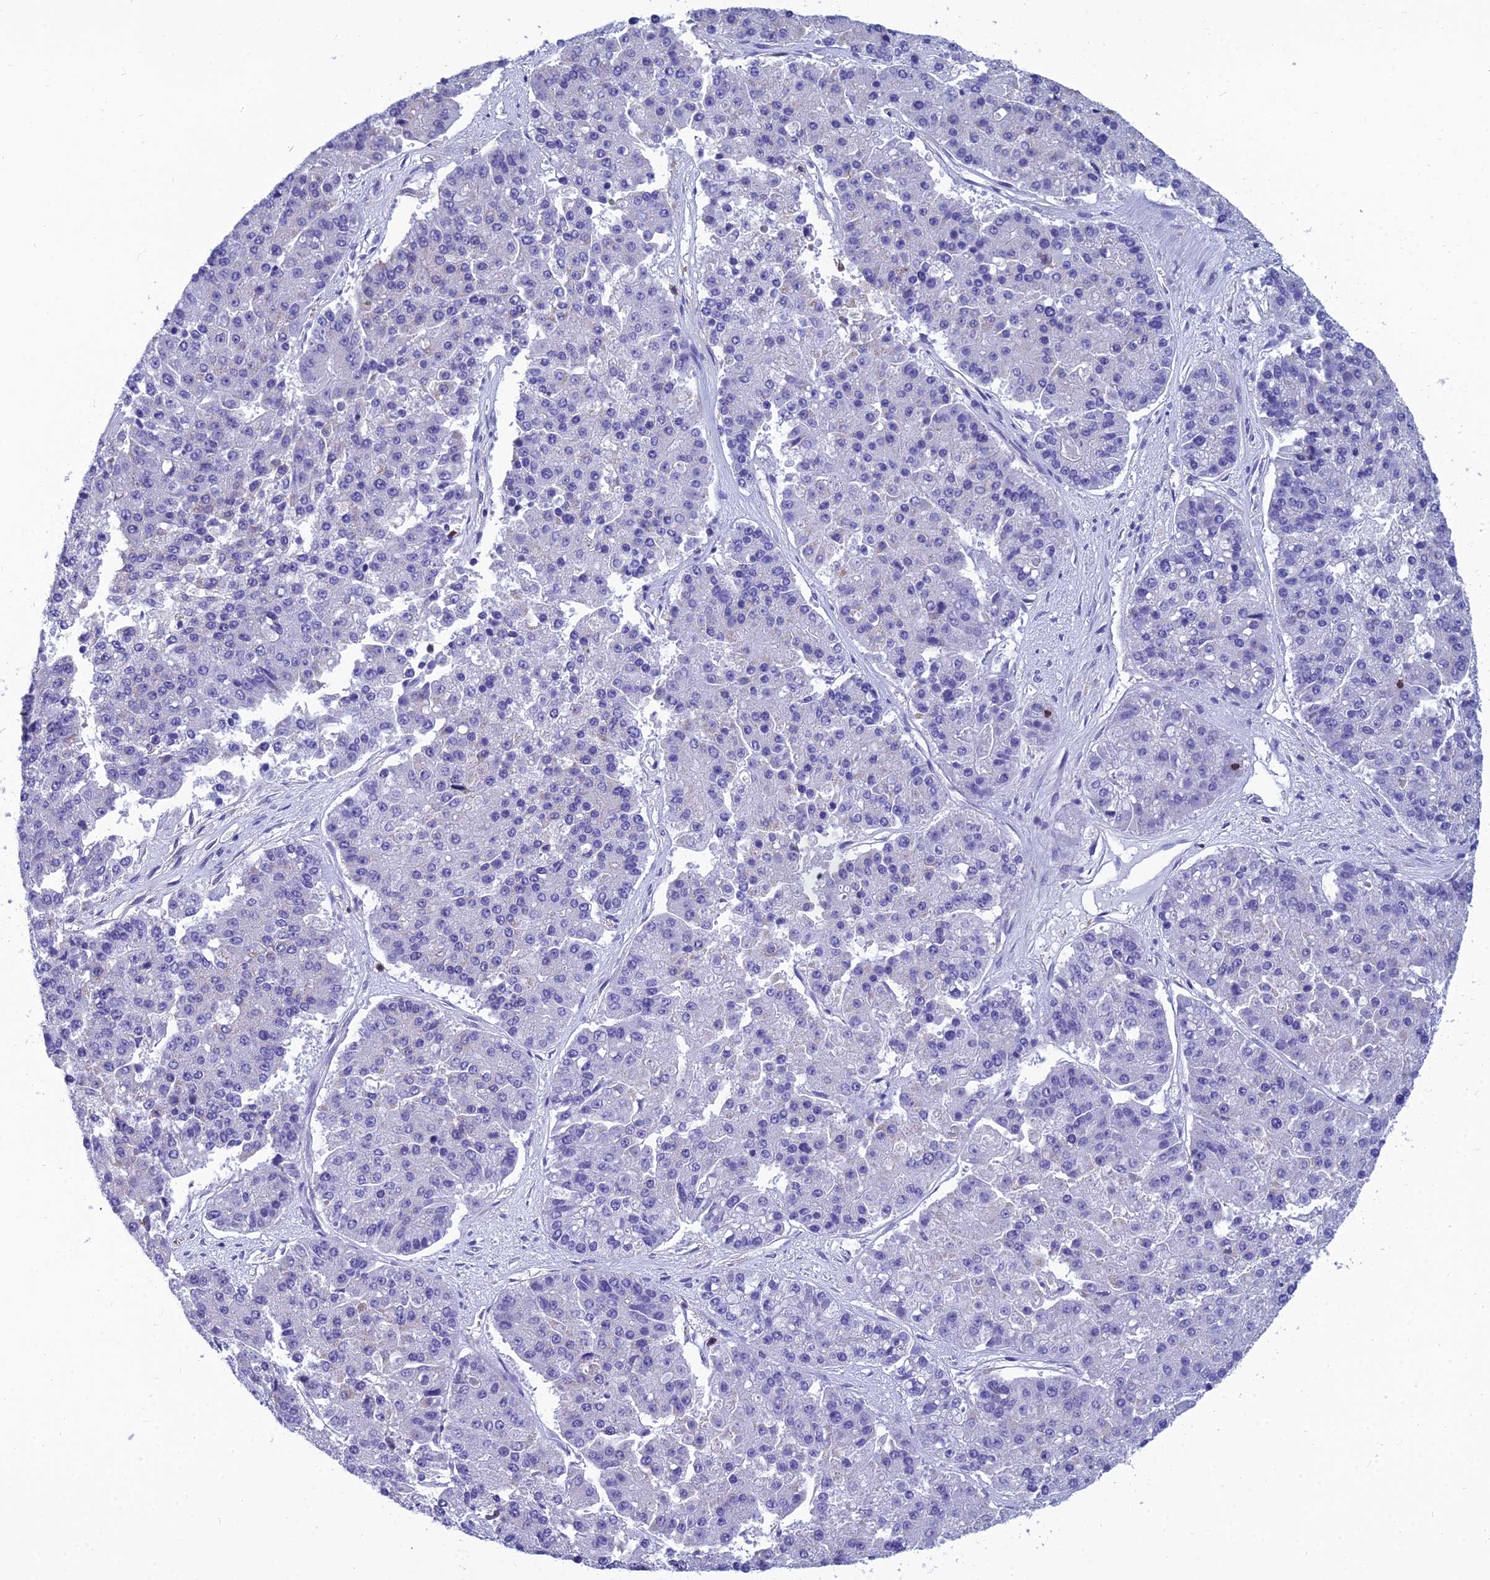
{"staining": {"intensity": "negative", "quantity": "none", "location": "none"}, "tissue": "pancreatic cancer", "cell_type": "Tumor cells", "image_type": "cancer", "snomed": [{"axis": "morphology", "description": "Adenocarcinoma, NOS"}, {"axis": "topography", "description": "Pancreas"}], "caption": "Tumor cells show no significant protein staining in pancreatic cancer.", "gene": "PPP1R18", "patient": {"sex": "male", "age": 50}}